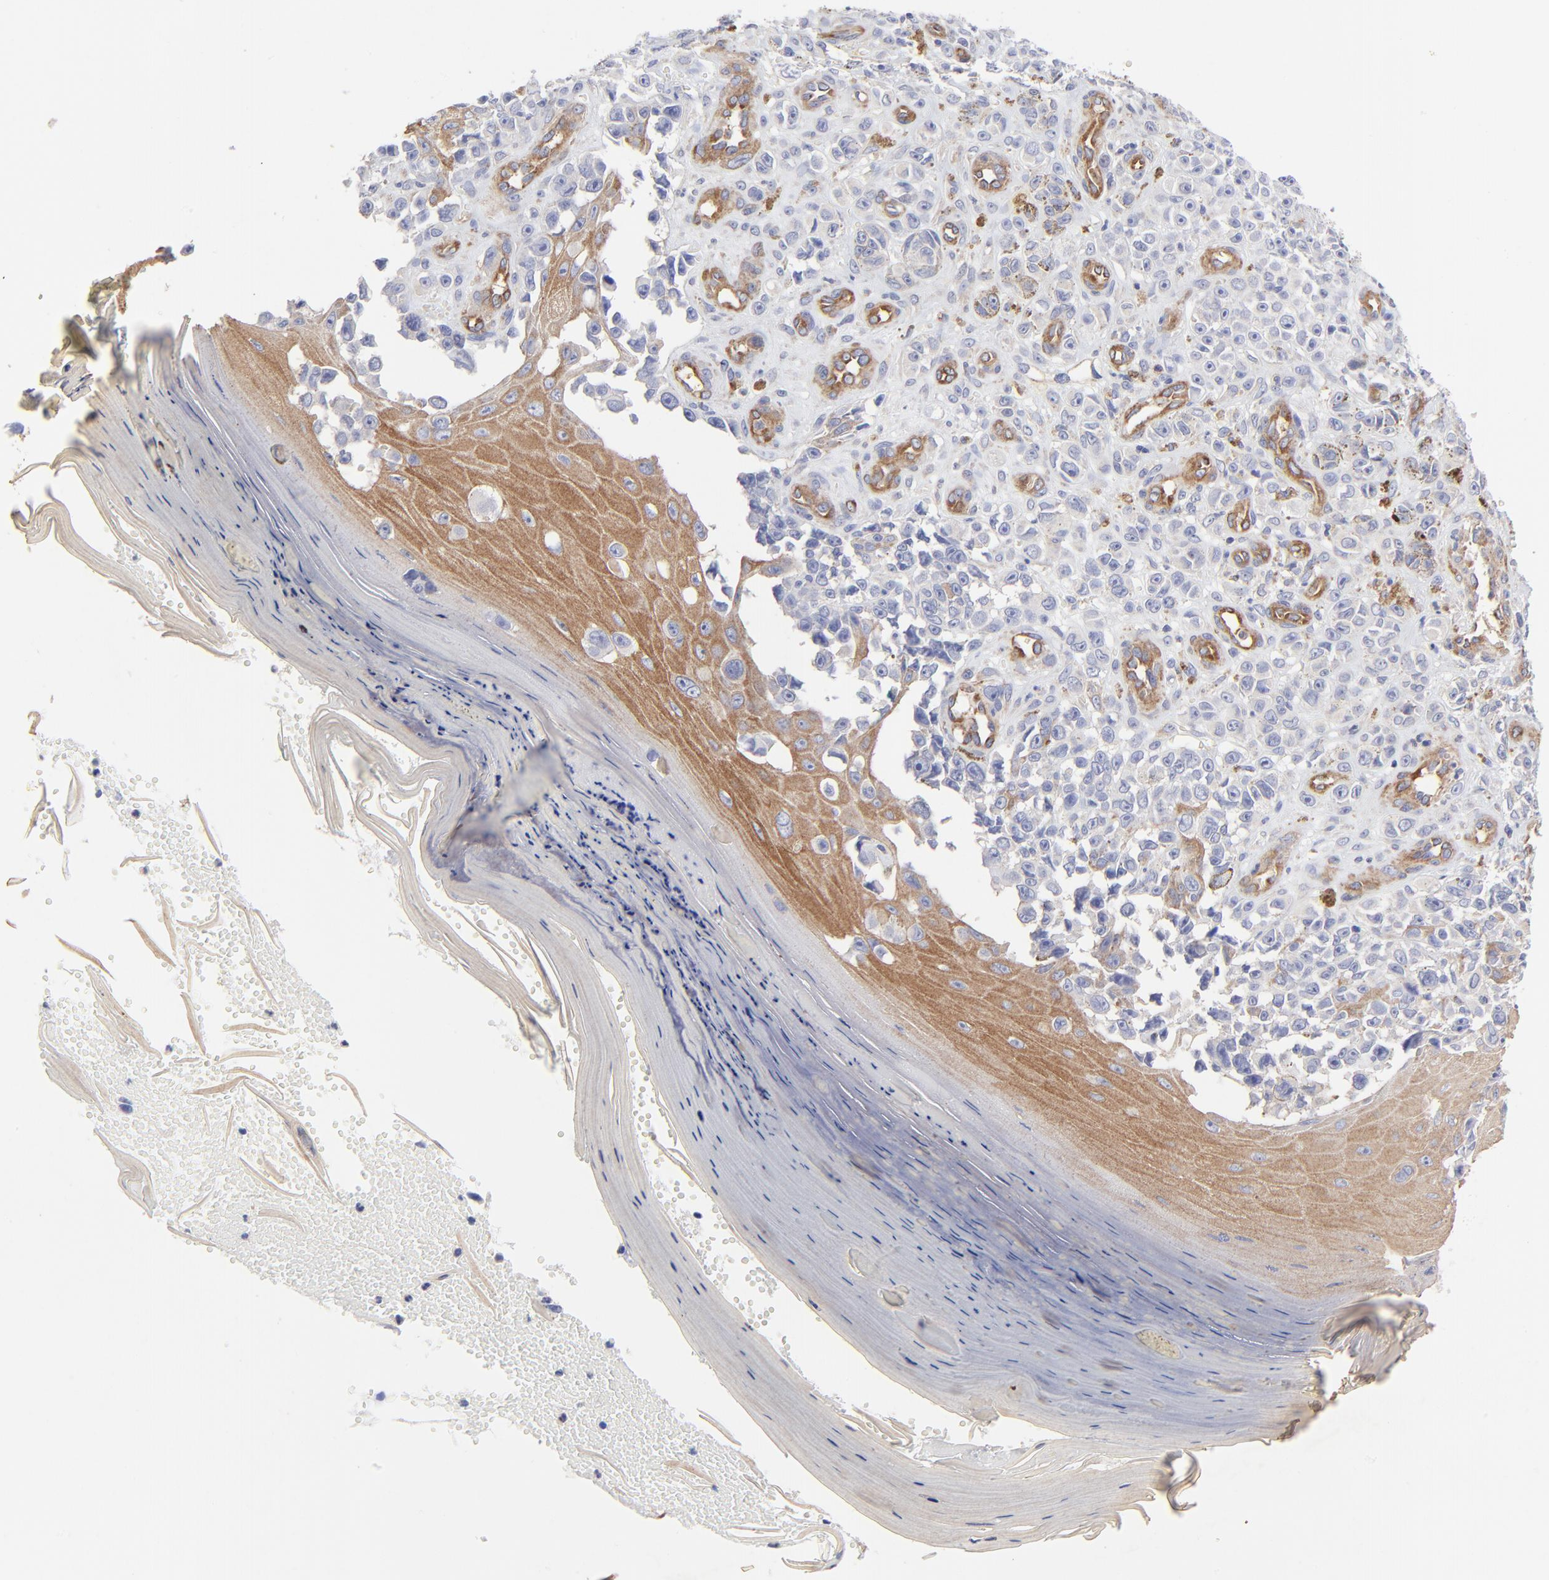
{"staining": {"intensity": "negative", "quantity": "none", "location": "none"}, "tissue": "melanoma", "cell_type": "Tumor cells", "image_type": "cancer", "snomed": [{"axis": "morphology", "description": "Malignant melanoma, NOS"}, {"axis": "topography", "description": "Skin"}], "caption": "Protein analysis of malignant melanoma reveals no significant staining in tumor cells.", "gene": "SULF2", "patient": {"sex": "female", "age": 82}}